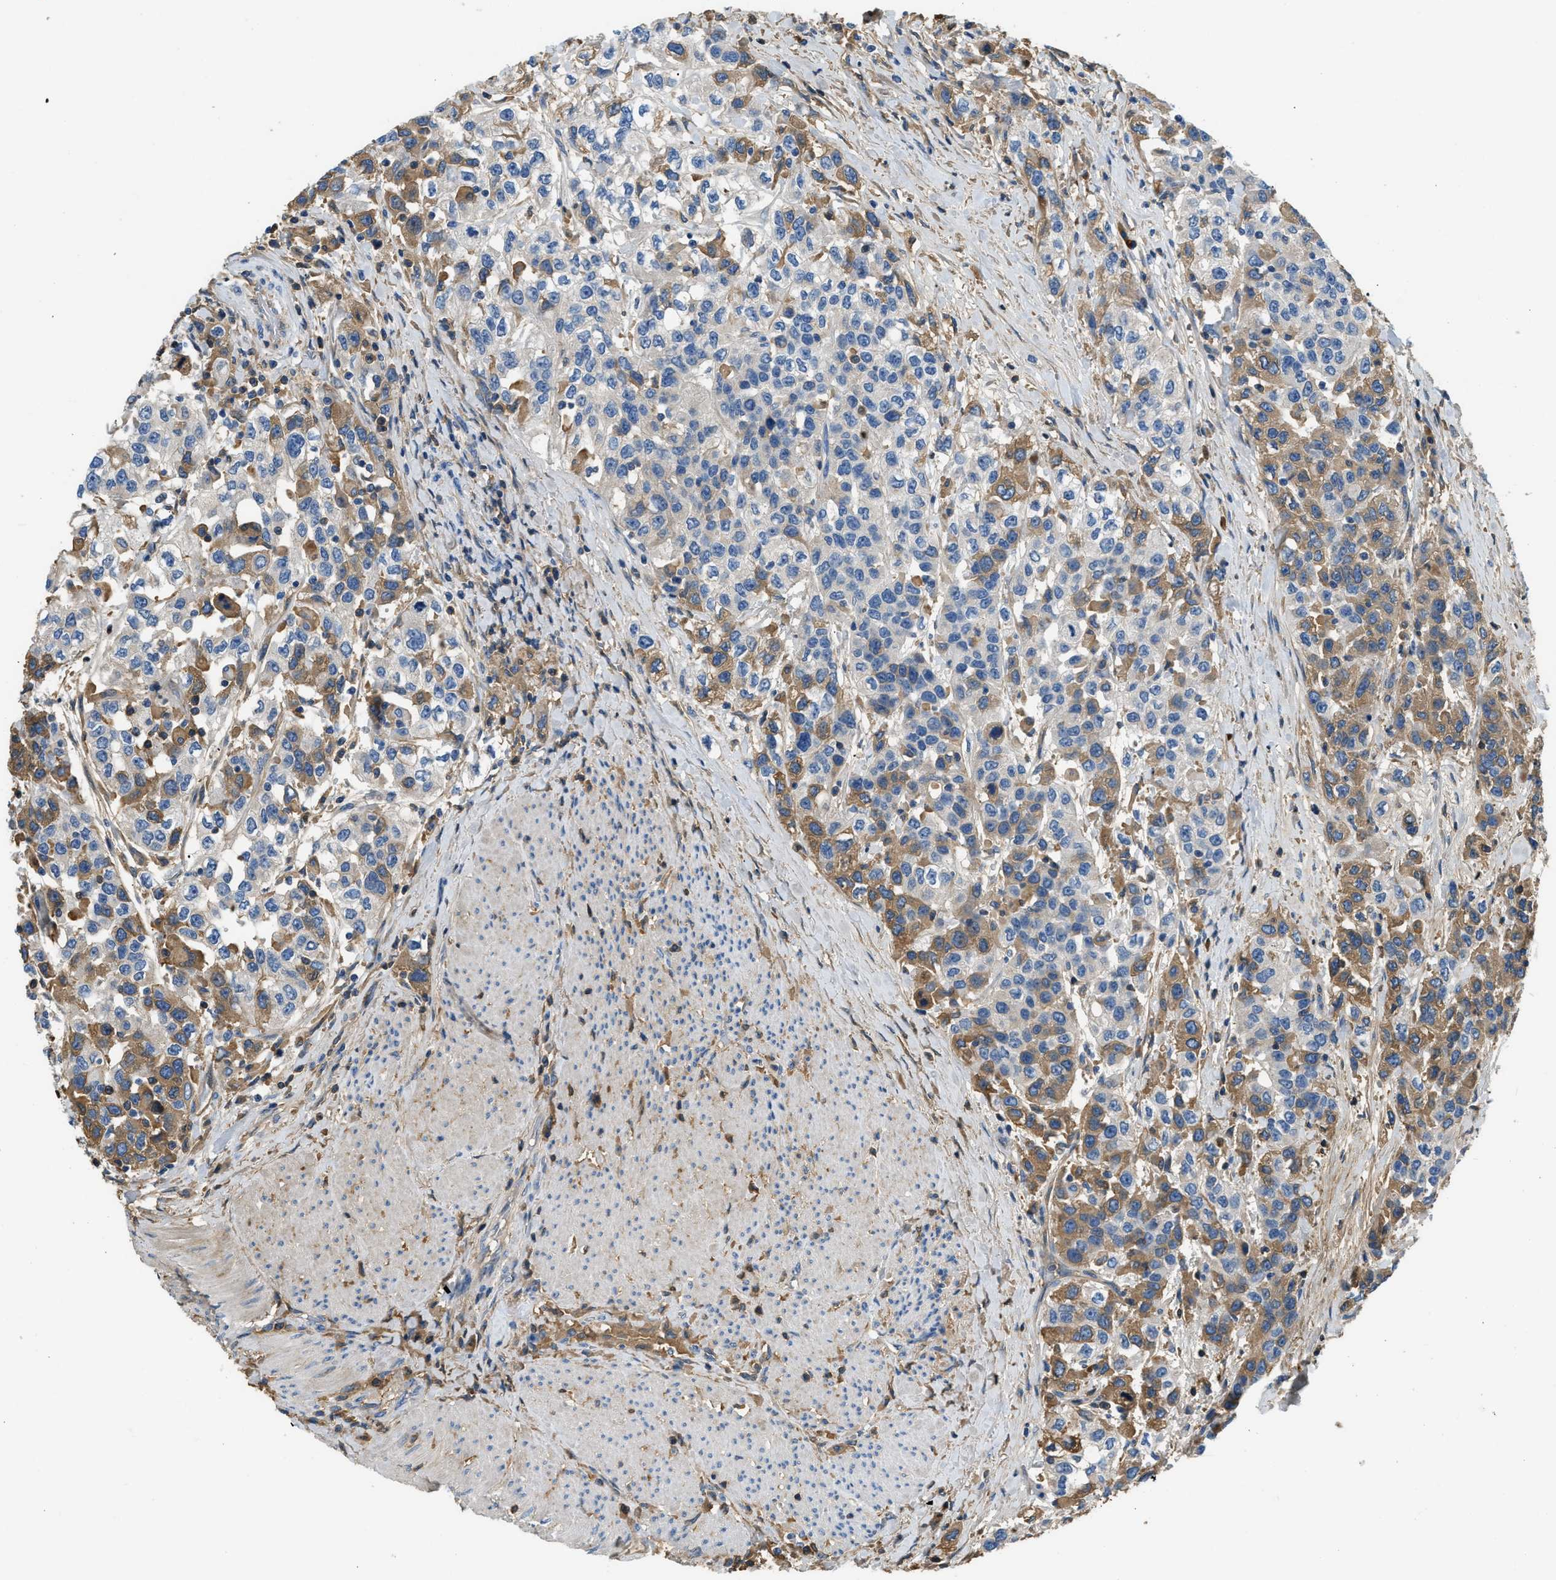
{"staining": {"intensity": "moderate", "quantity": "25%-75%", "location": "cytoplasmic/membranous"}, "tissue": "urothelial cancer", "cell_type": "Tumor cells", "image_type": "cancer", "snomed": [{"axis": "morphology", "description": "Urothelial carcinoma, High grade"}, {"axis": "topography", "description": "Urinary bladder"}], "caption": "High-grade urothelial carcinoma stained for a protein (brown) displays moderate cytoplasmic/membranous positive expression in about 25%-75% of tumor cells.", "gene": "STC1", "patient": {"sex": "female", "age": 80}}